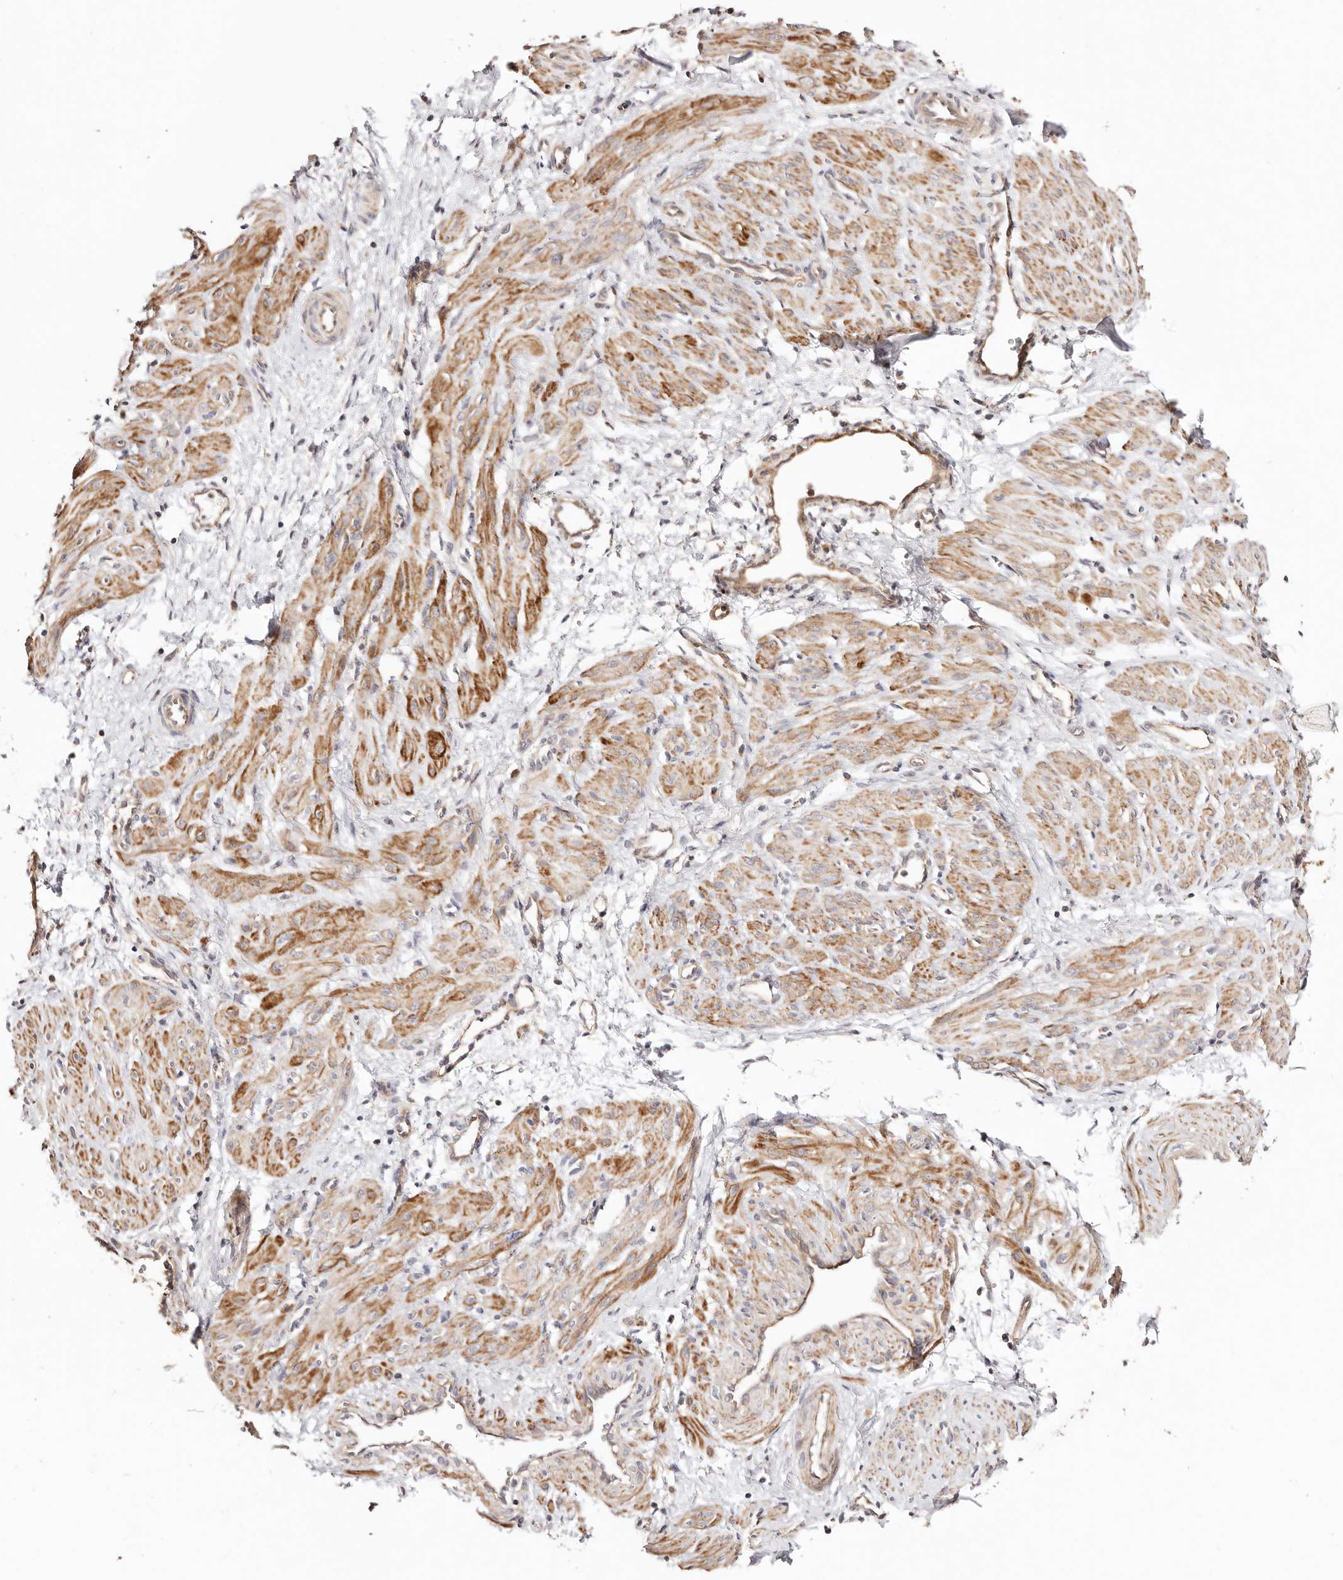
{"staining": {"intensity": "moderate", "quantity": ">75%", "location": "cytoplasmic/membranous"}, "tissue": "smooth muscle", "cell_type": "Smooth muscle cells", "image_type": "normal", "snomed": [{"axis": "morphology", "description": "Normal tissue, NOS"}, {"axis": "topography", "description": "Endometrium"}], "caption": "Protein staining reveals moderate cytoplasmic/membranous positivity in approximately >75% of smooth muscle cells in normal smooth muscle. The staining was performed using DAB to visualize the protein expression in brown, while the nuclei were stained in blue with hematoxylin (Magnification: 20x).", "gene": "MAPK1", "patient": {"sex": "female", "age": 33}}